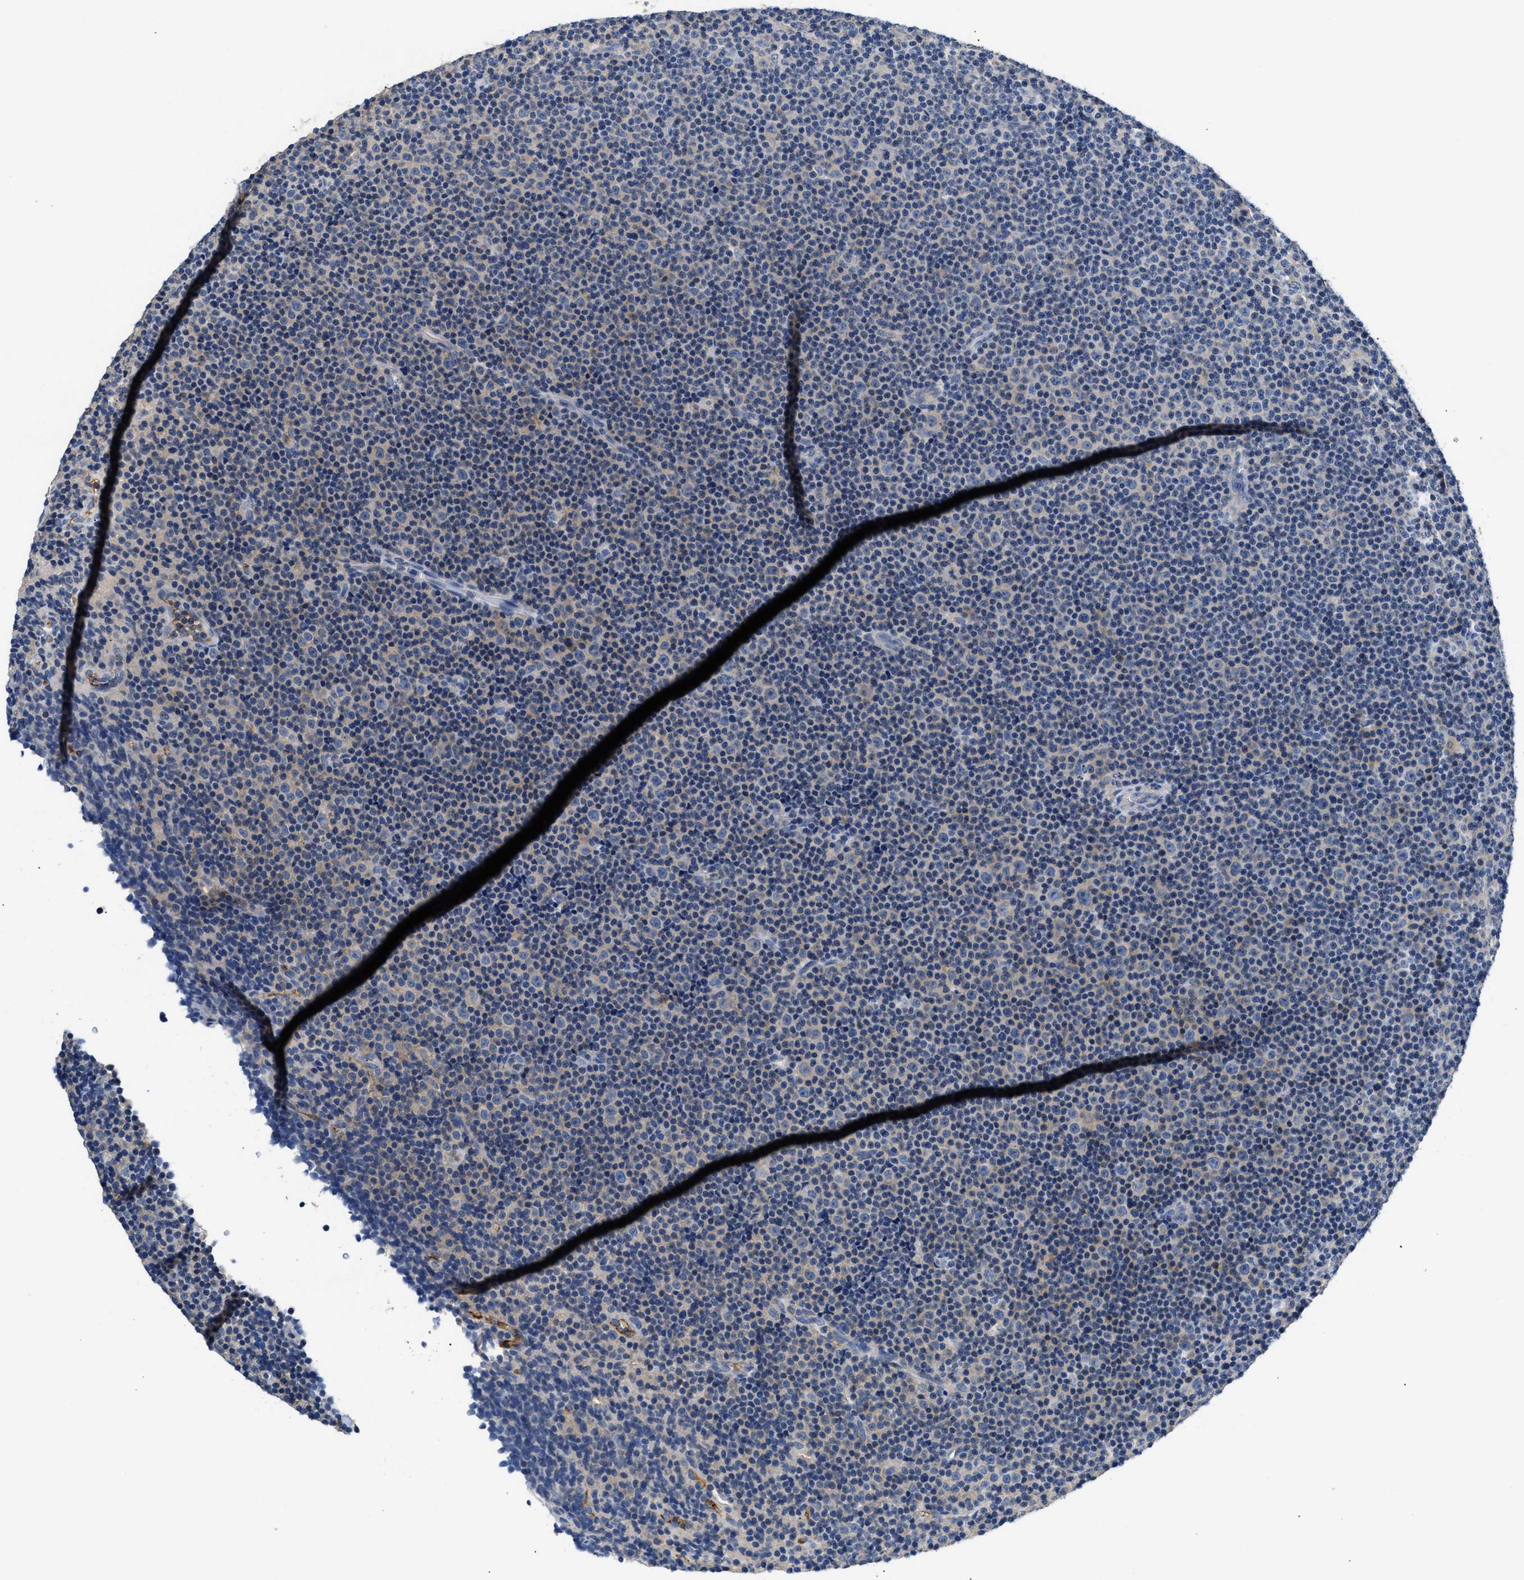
{"staining": {"intensity": "negative", "quantity": "none", "location": "none"}, "tissue": "lymphoma", "cell_type": "Tumor cells", "image_type": "cancer", "snomed": [{"axis": "morphology", "description": "Malignant lymphoma, non-Hodgkin's type, Low grade"}, {"axis": "topography", "description": "Lymph node"}], "caption": "IHC of lymphoma exhibits no expression in tumor cells. (DAB (3,3'-diaminobenzidine) immunohistochemistry with hematoxylin counter stain).", "gene": "TUT7", "patient": {"sex": "female", "age": 67}}